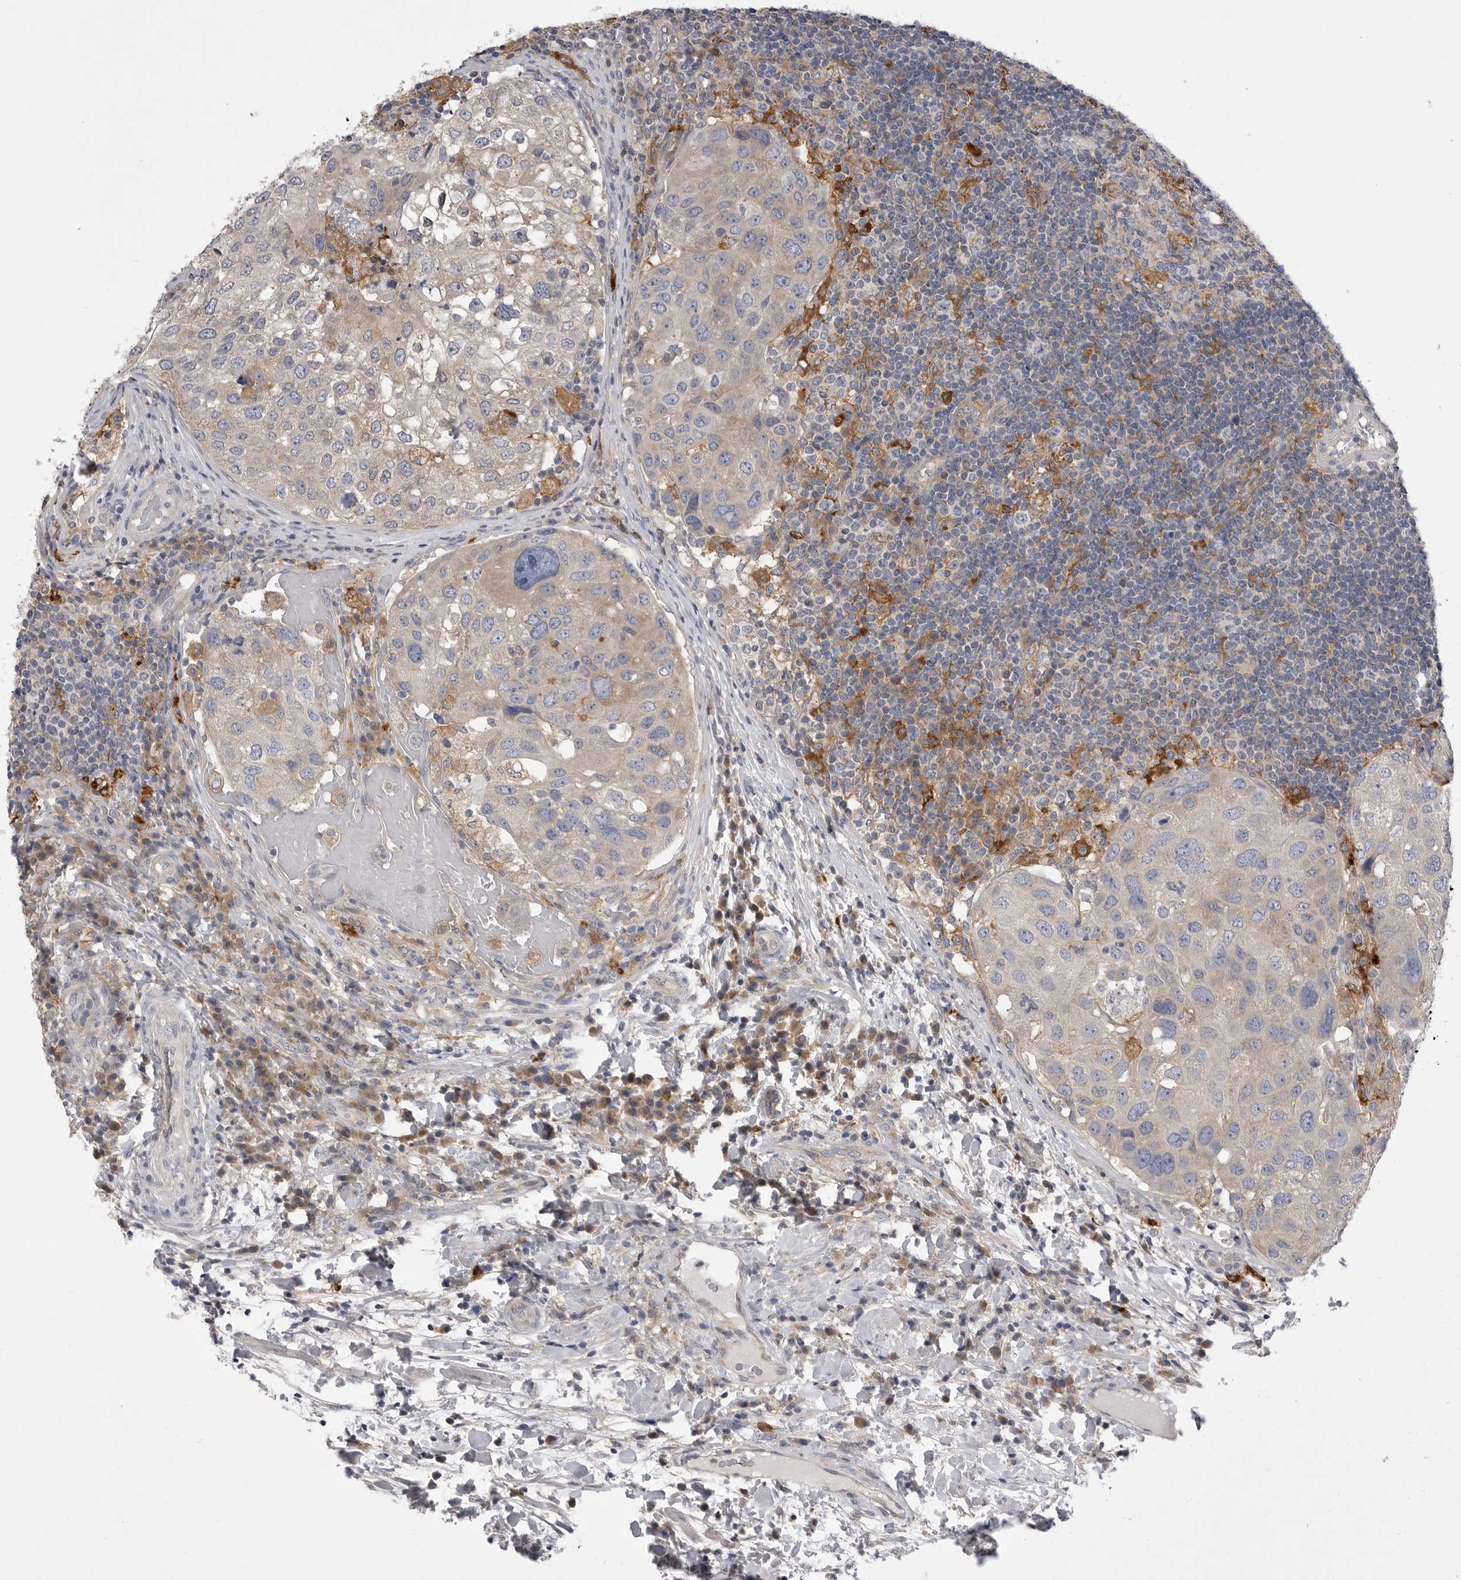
{"staining": {"intensity": "weak", "quantity": "<25%", "location": "cytoplasmic/membranous"}, "tissue": "urothelial cancer", "cell_type": "Tumor cells", "image_type": "cancer", "snomed": [{"axis": "morphology", "description": "Urothelial carcinoma, High grade"}, {"axis": "topography", "description": "Lymph node"}, {"axis": "topography", "description": "Urinary bladder"}], "caption": "Protein analysis of urothelial cancer shows no significant expression in tumor cells.", "gene": "VAC14", "patient": {"sex": "male", "age": 51}}